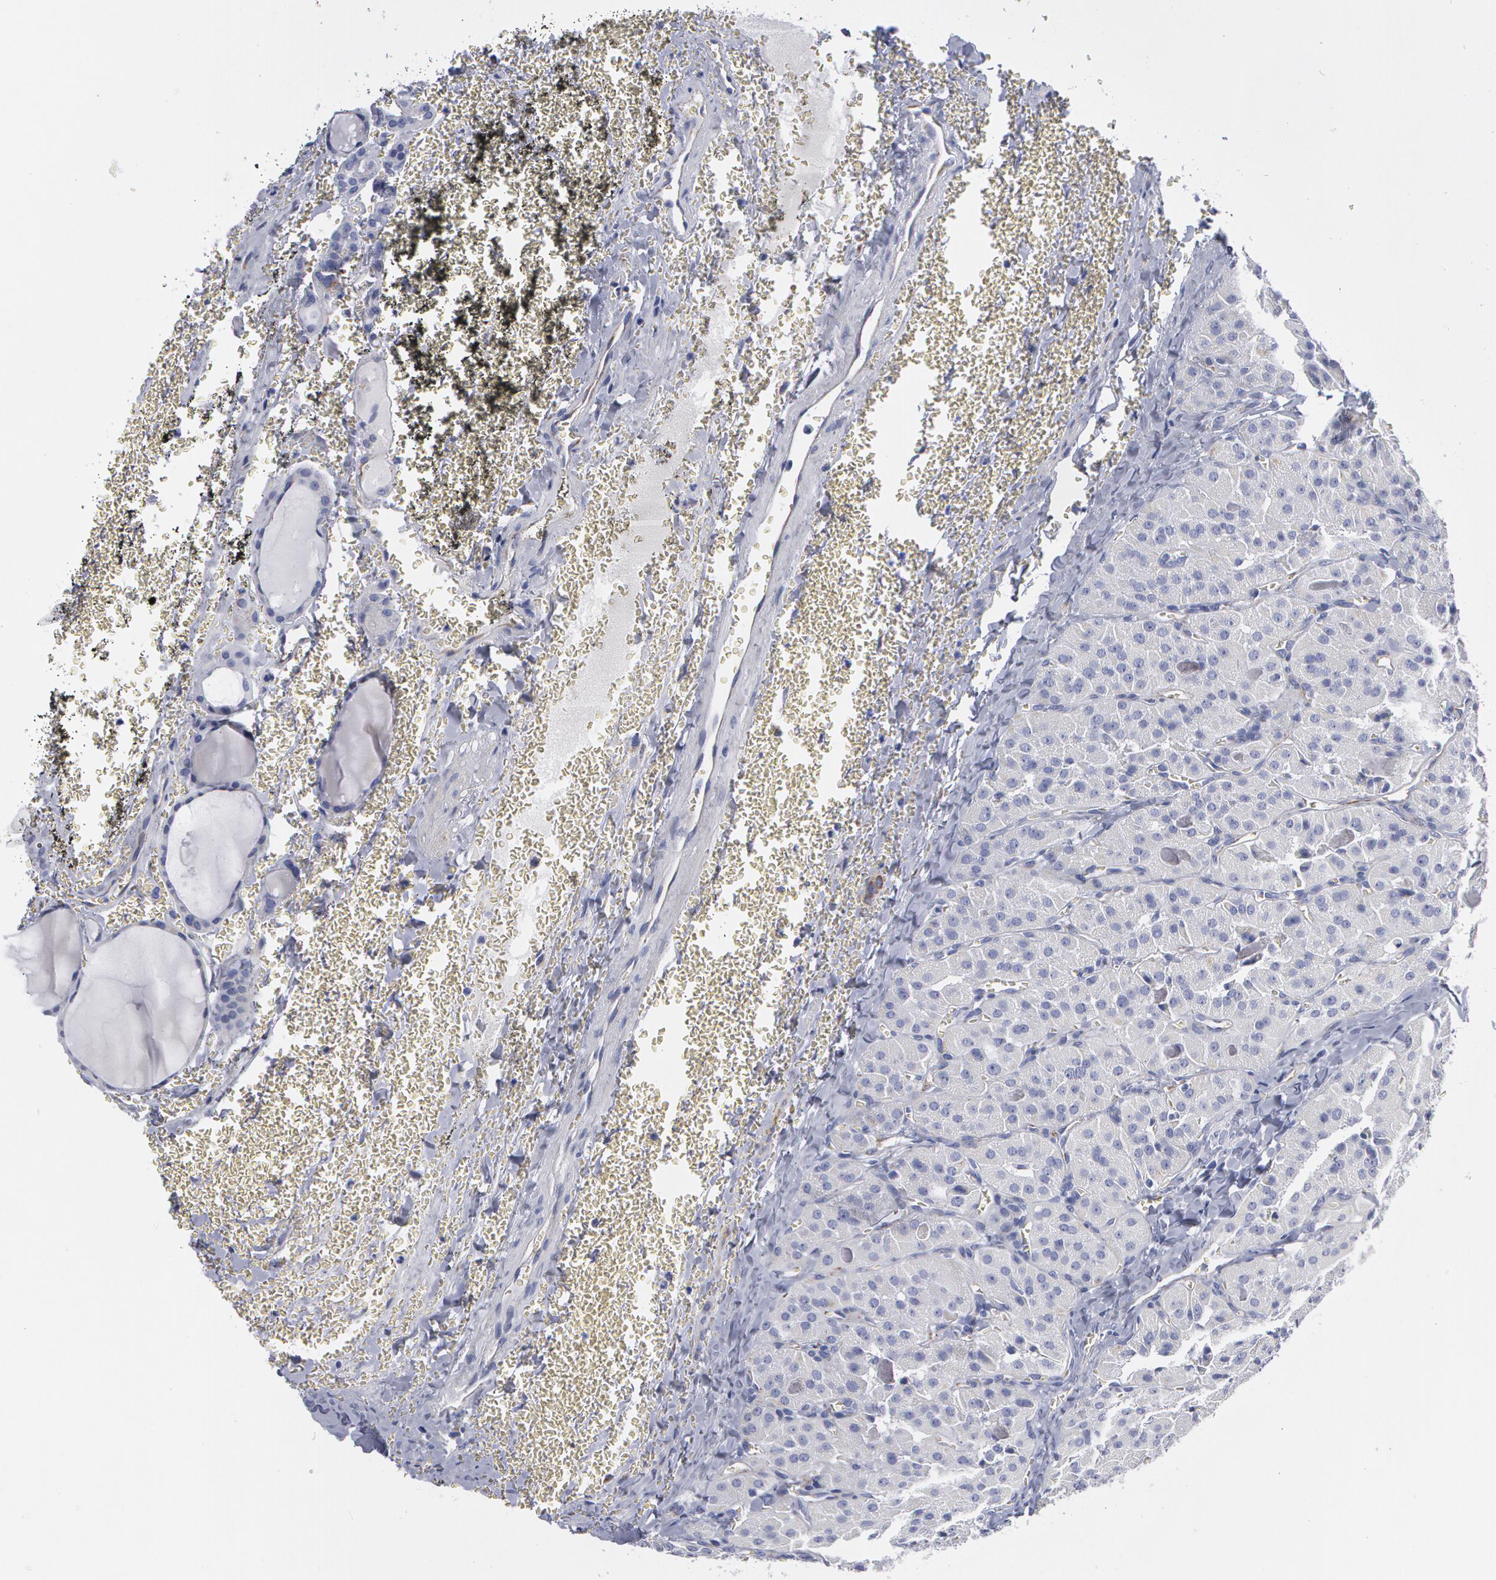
{"staining": {"intensity": "negative", "quantity": "none", "location": "none"}, "tissue": "thyroid cancer", "cell_type": "Tumor cells", "image_type": "cancer", "snomed": [{"axis": "morphology", "description": "Carcinoma, NOS"}, {"axis": "topography", "description": "Thyroid gland"}], "caption": "This is an IHC histopathology image of thyroid carcinoma. There is no expression in tumor cells.", "gene": "SMC1B", "patient": {"sex": "male", "age": 76}}